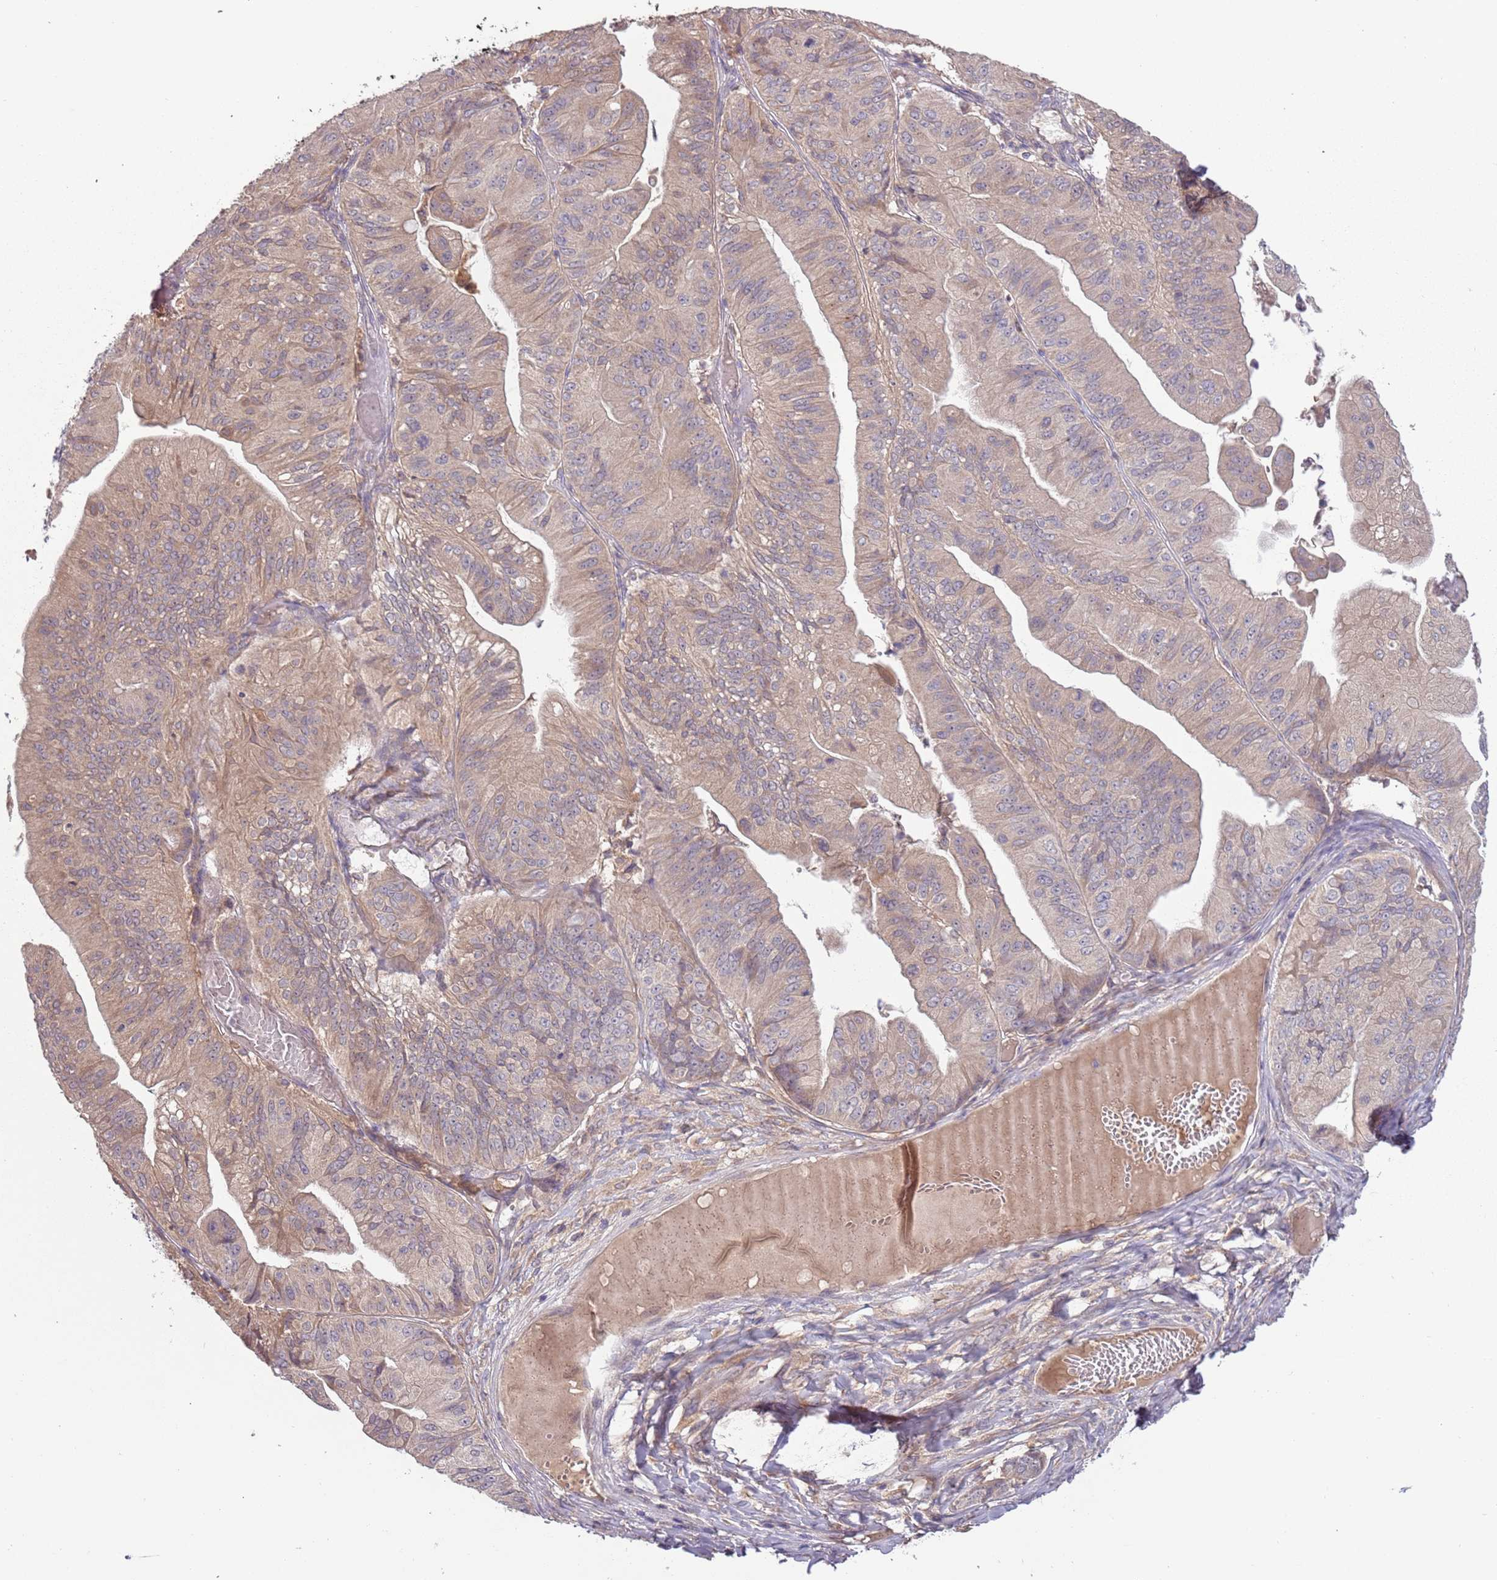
{"staining": {"intensity": "weak", "quantity": ">75%", "location": "cytoplasmic/membranous"}, "tissue": "ovarian cancer", "cell_type": "Tumor cells", "image_type": "cancer", "snomed": [{"axis": "morphology", "description": "Cystadenocarcinoma, mucinous, NOS"}, {"axis": "topography", "description": "Ovary"}], "caption": "Immunohistochemical staining of ovarian cancer (mucinous cystadenocarcinoma) demonstrates low levels of weak cytoplasmic/membranous protein positivity in approximately >75% of tumor cells.", "gene": "FECH", "patient": {"sex": "female", "age": 61}}